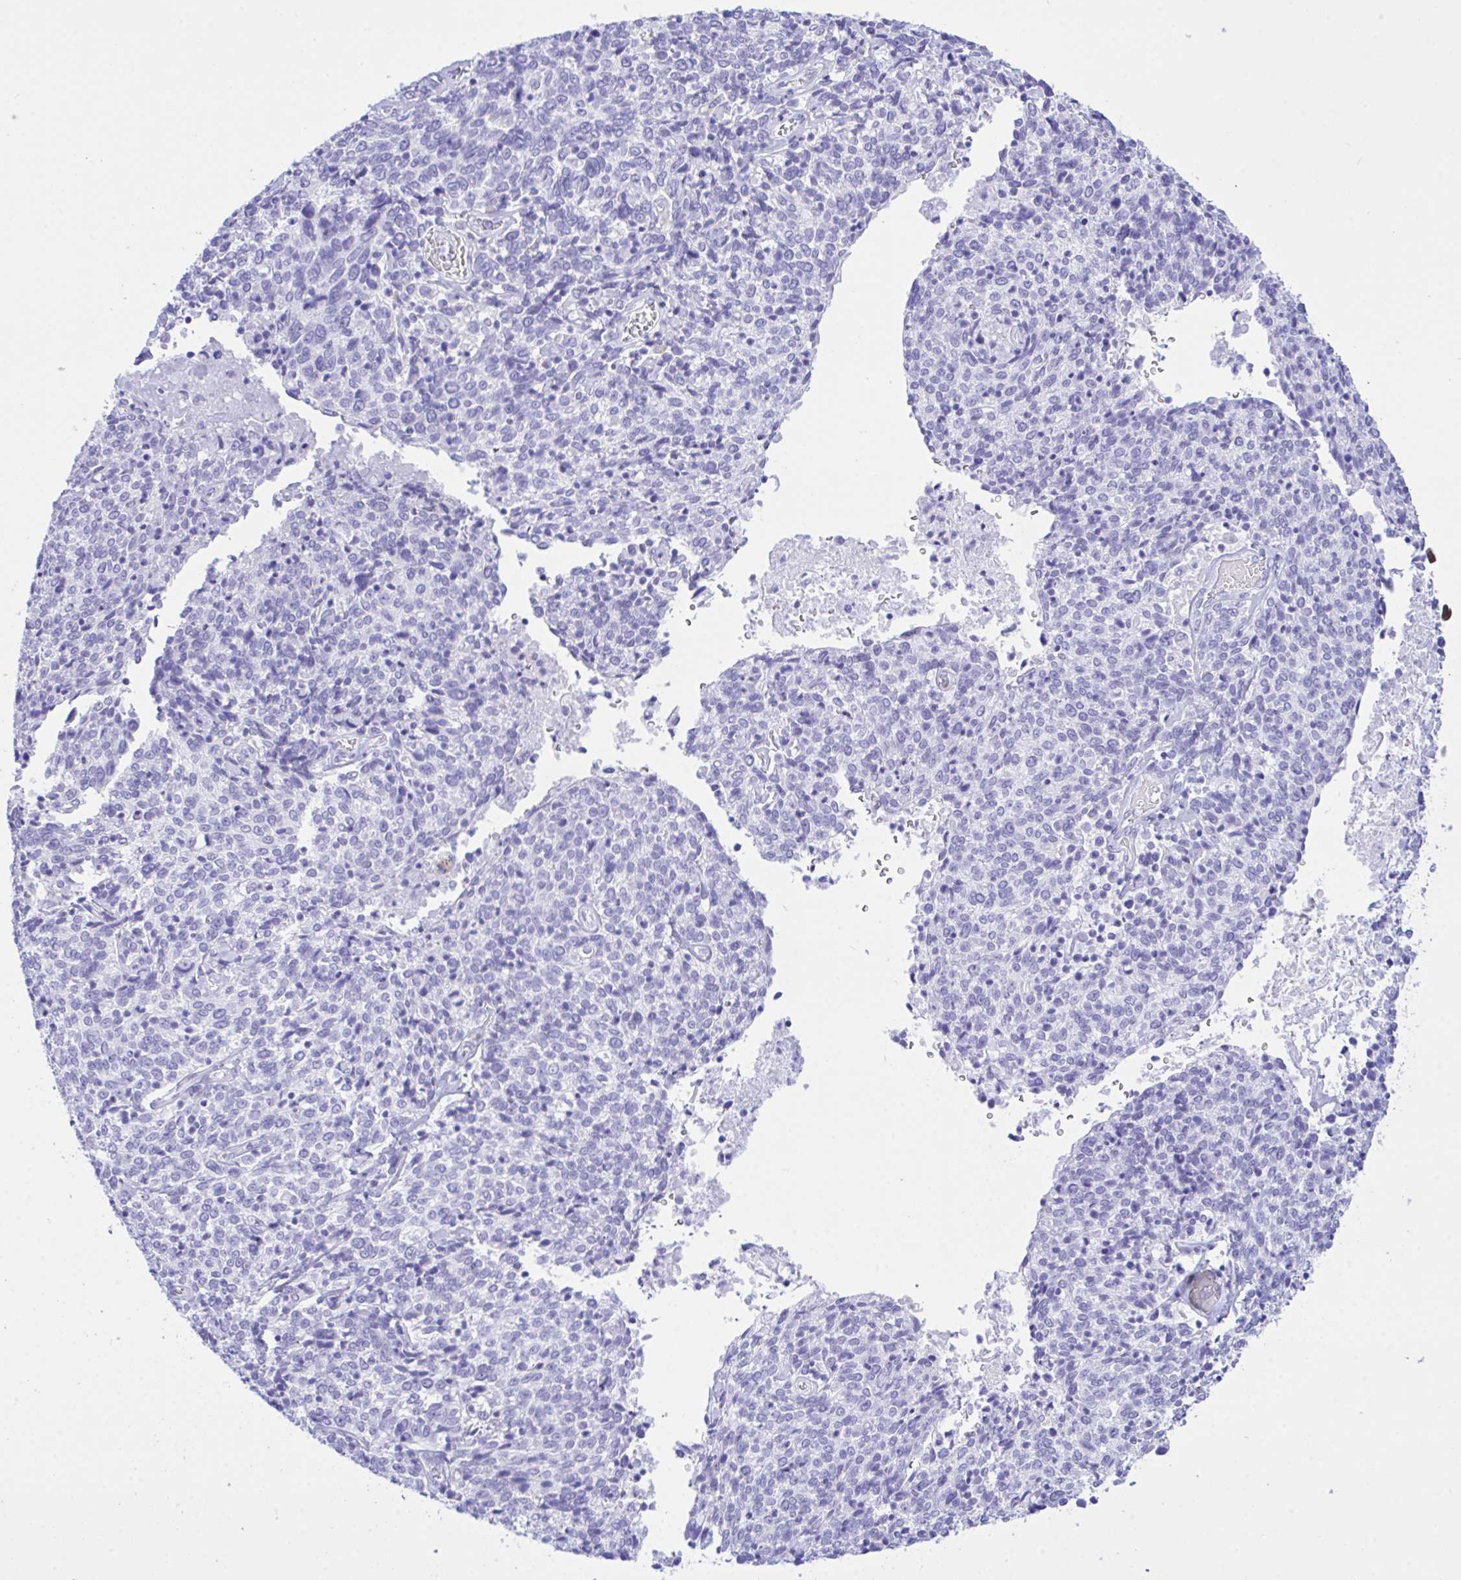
{"staining": {"intensity": "negative", "quantity": "none", "location": "none"}, "tissue": "cervical cancer", "cell_type": "Tumor cells", "image_type": "cancer", "snomed": [{"axis": "morphology", "description": "Squamous cell carcinoma, NOS"}, {"axis": "topography", "description": "Cervix"}], "caption": "This image is of cervical cancer stained with IHC to label a protein in brown with the nuclei are counter-stained blue. There is no staining in tumor cells.", "gene": "SELENOV", "patient": {"sex": "female", "age": 46}}